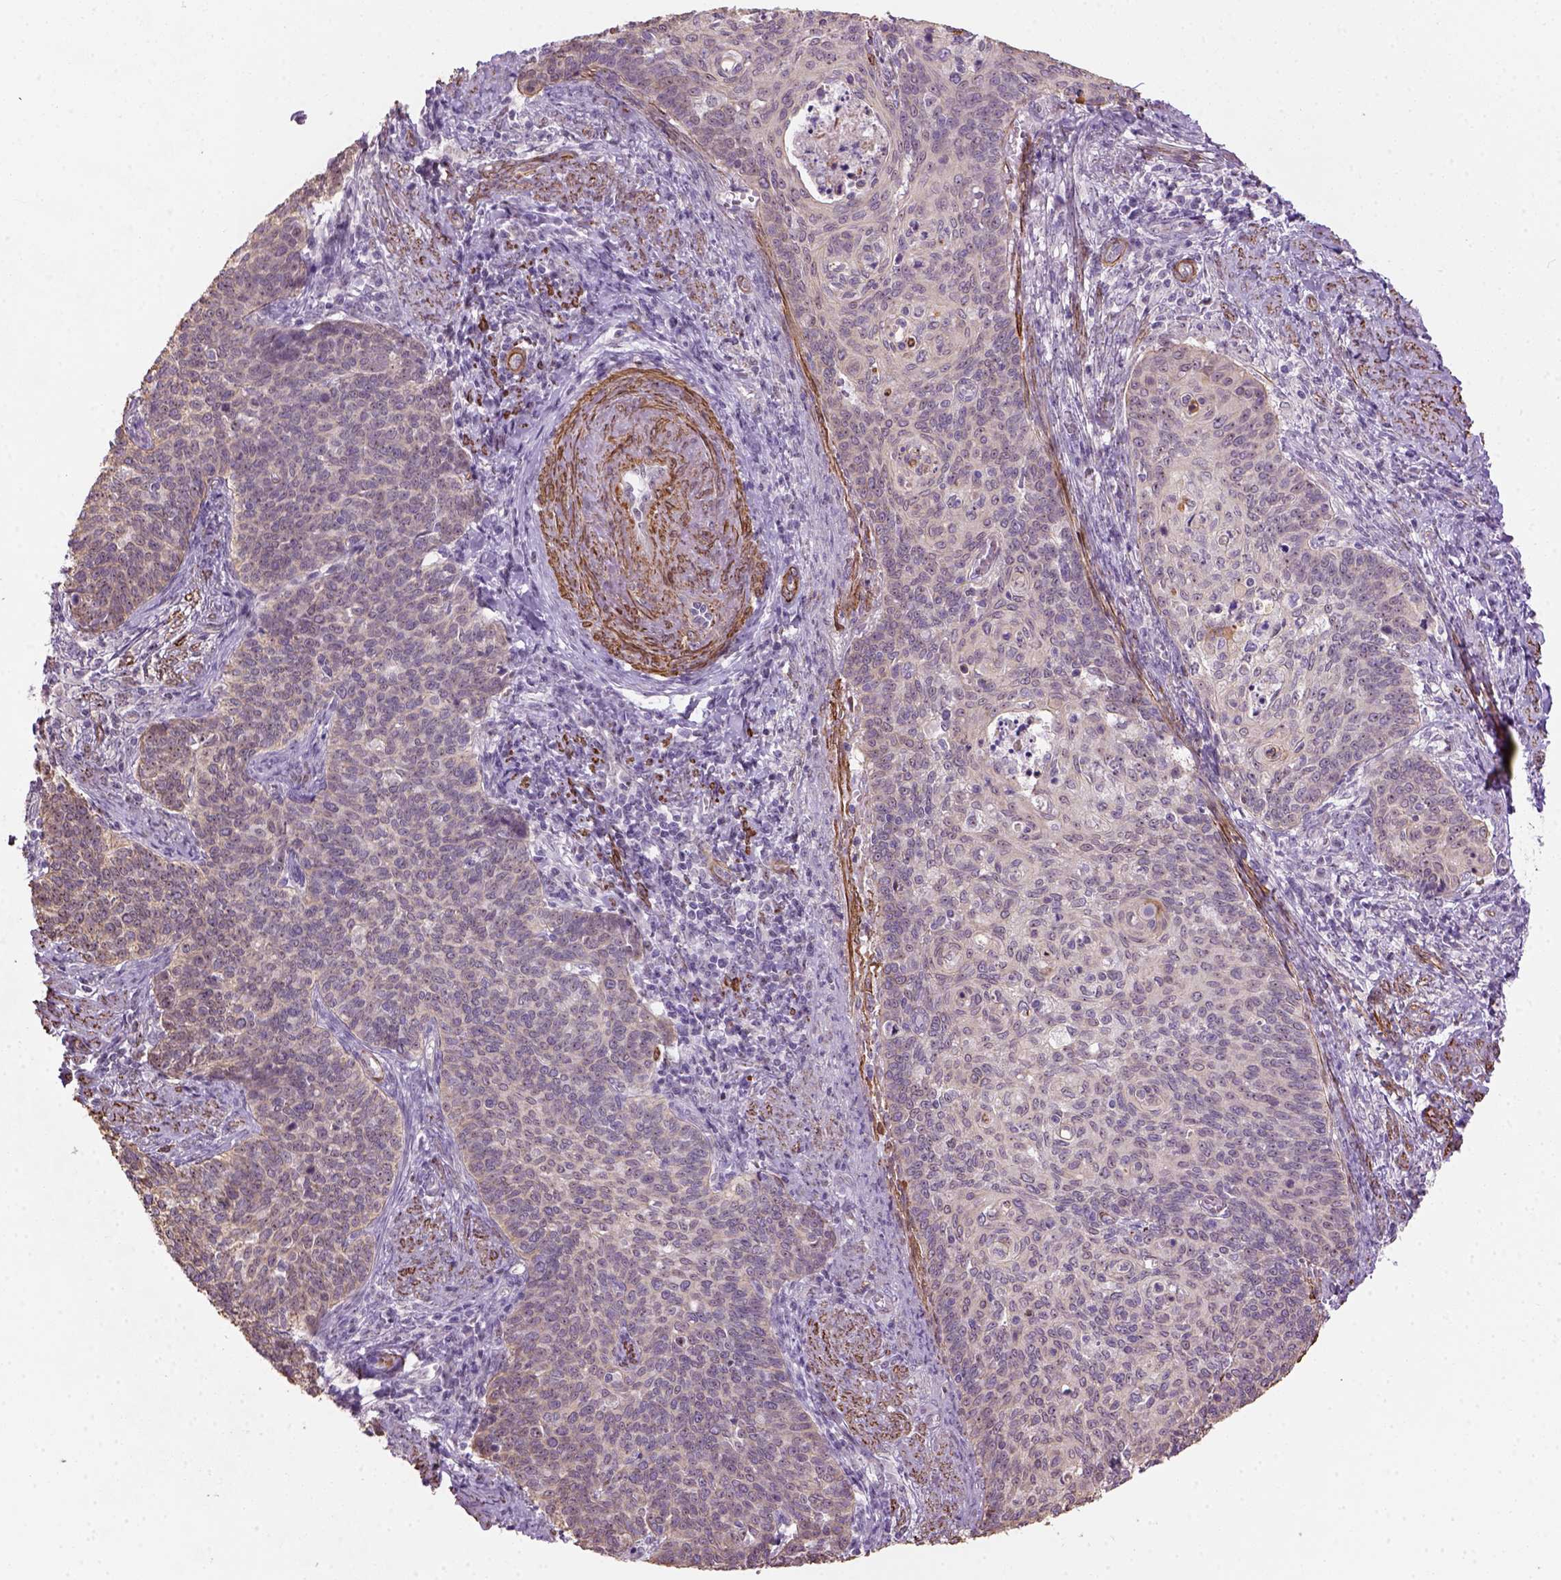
{"staining": {"intensity": "weak", "quantity": ">75%", "location": "nuclear"}, "tissue": "cervical cancer", "cell_type": "Tumor cells", "image_type": "cancer", "snomed": [{"axis": "morphology", "description": "Normal tissue, NOS"}, {"axis": "morphology", "description": "Squamous cell carcinoma, NOS"}, {"axis": "topography", "description": "Cervix"}], "caption": "DAB immunohistochemical staining of human cervical cancer exhibits weak nuclear protein expression in about >75% of tumor cells. (brown staining indicates protein expression, while blue staining denotes nuclei).", "gene": "RRS1", "patient": {"sex": "female", "age": 39}}